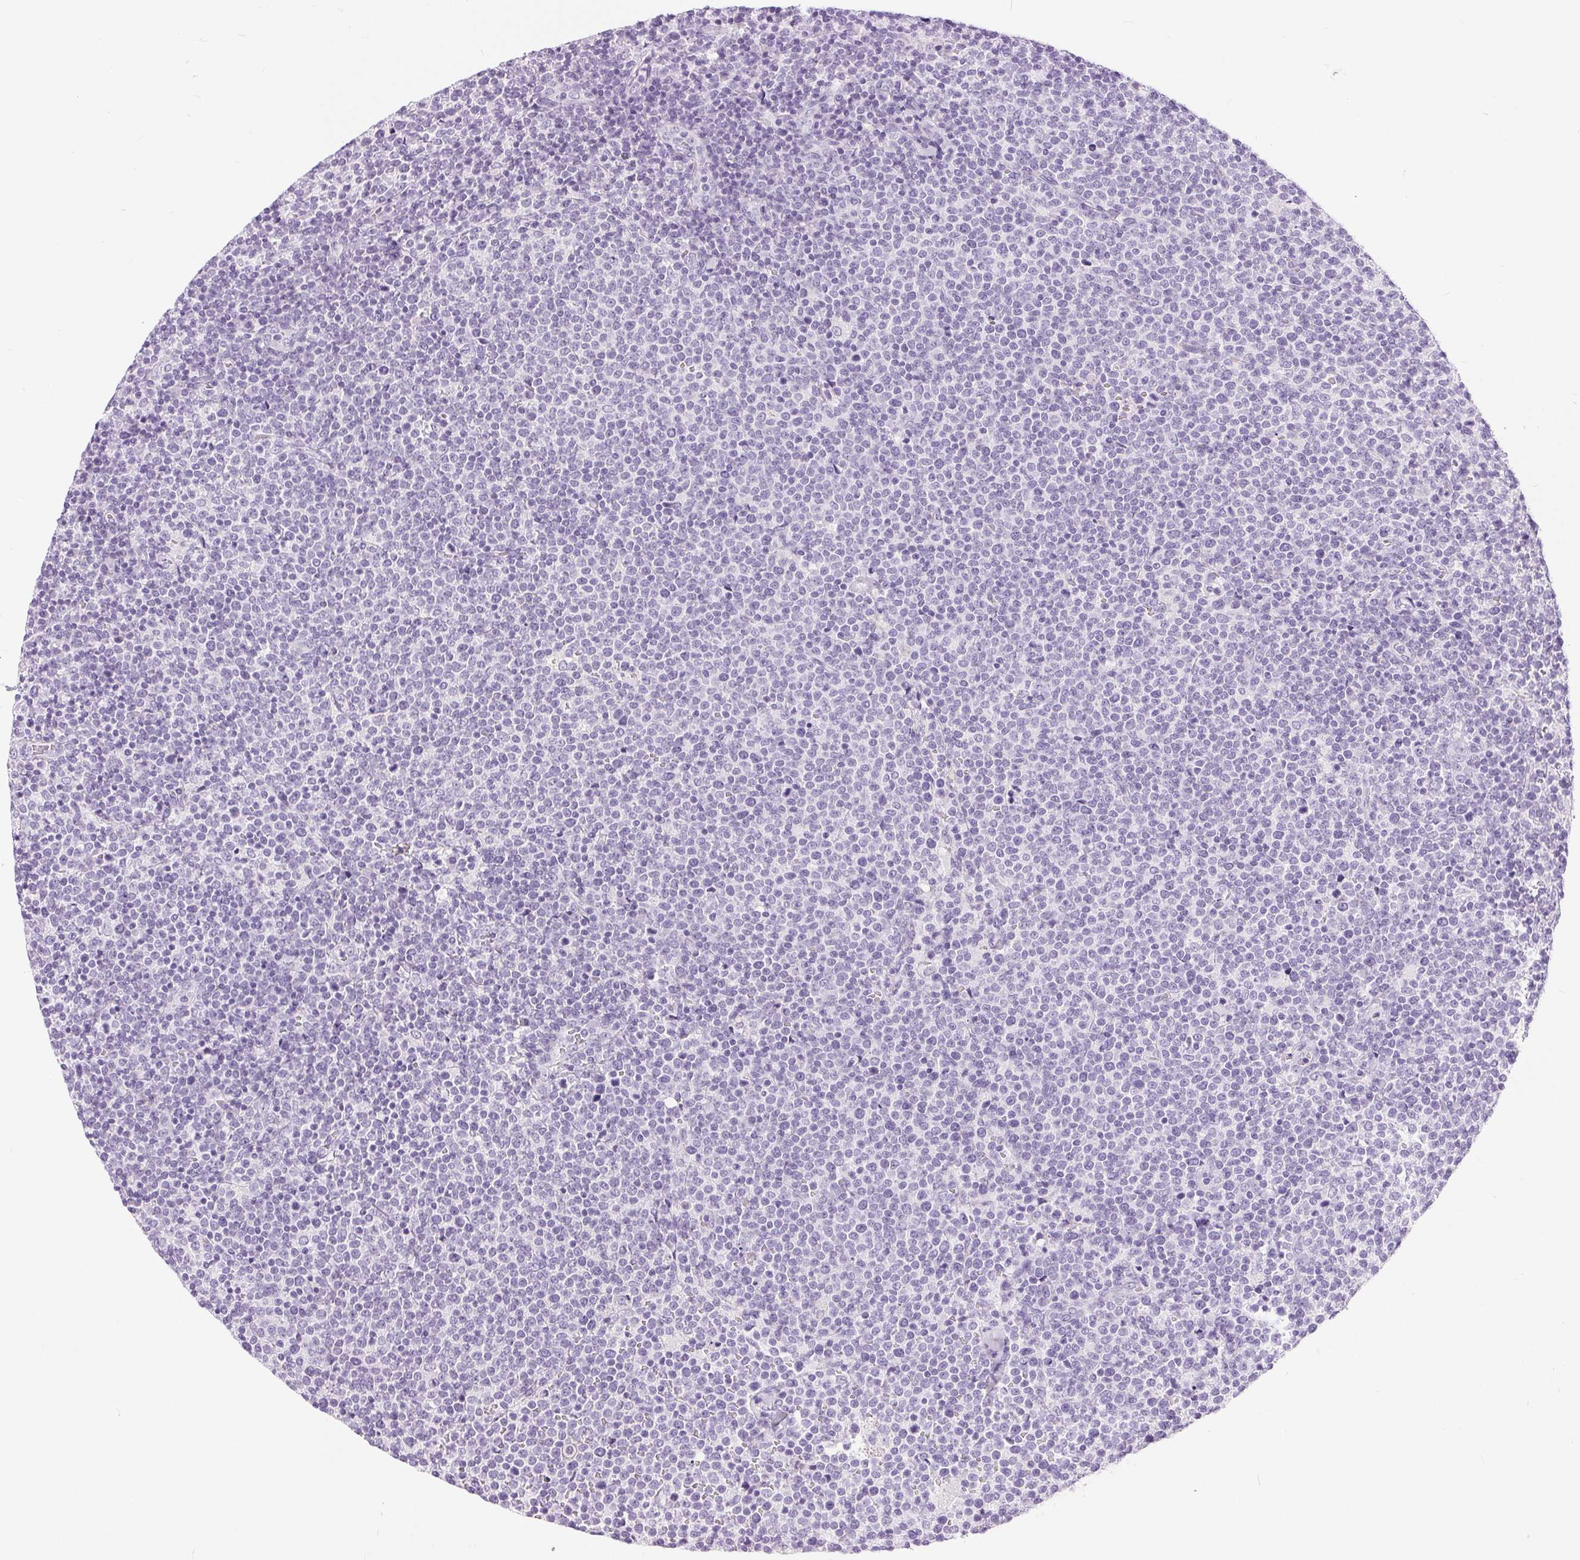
{"staining": {"intensity": "negative", "quantity": "none", "location": "none"}, "tissue": "lymphoma", "cell_type": "Tumor cells", "image_type": "cancer", "snomed": [{"axis": "morphology", "description": "Malignant lymphoma, non-Hodgkin's type, High grade"}, {"axis": "topography", "description": "Lymph node"}], "caption": "IHC of human lymphoma displays no positivity in tumor cells.", "gene": "XDH", "patient": {"sex": "male", "age": 61}}